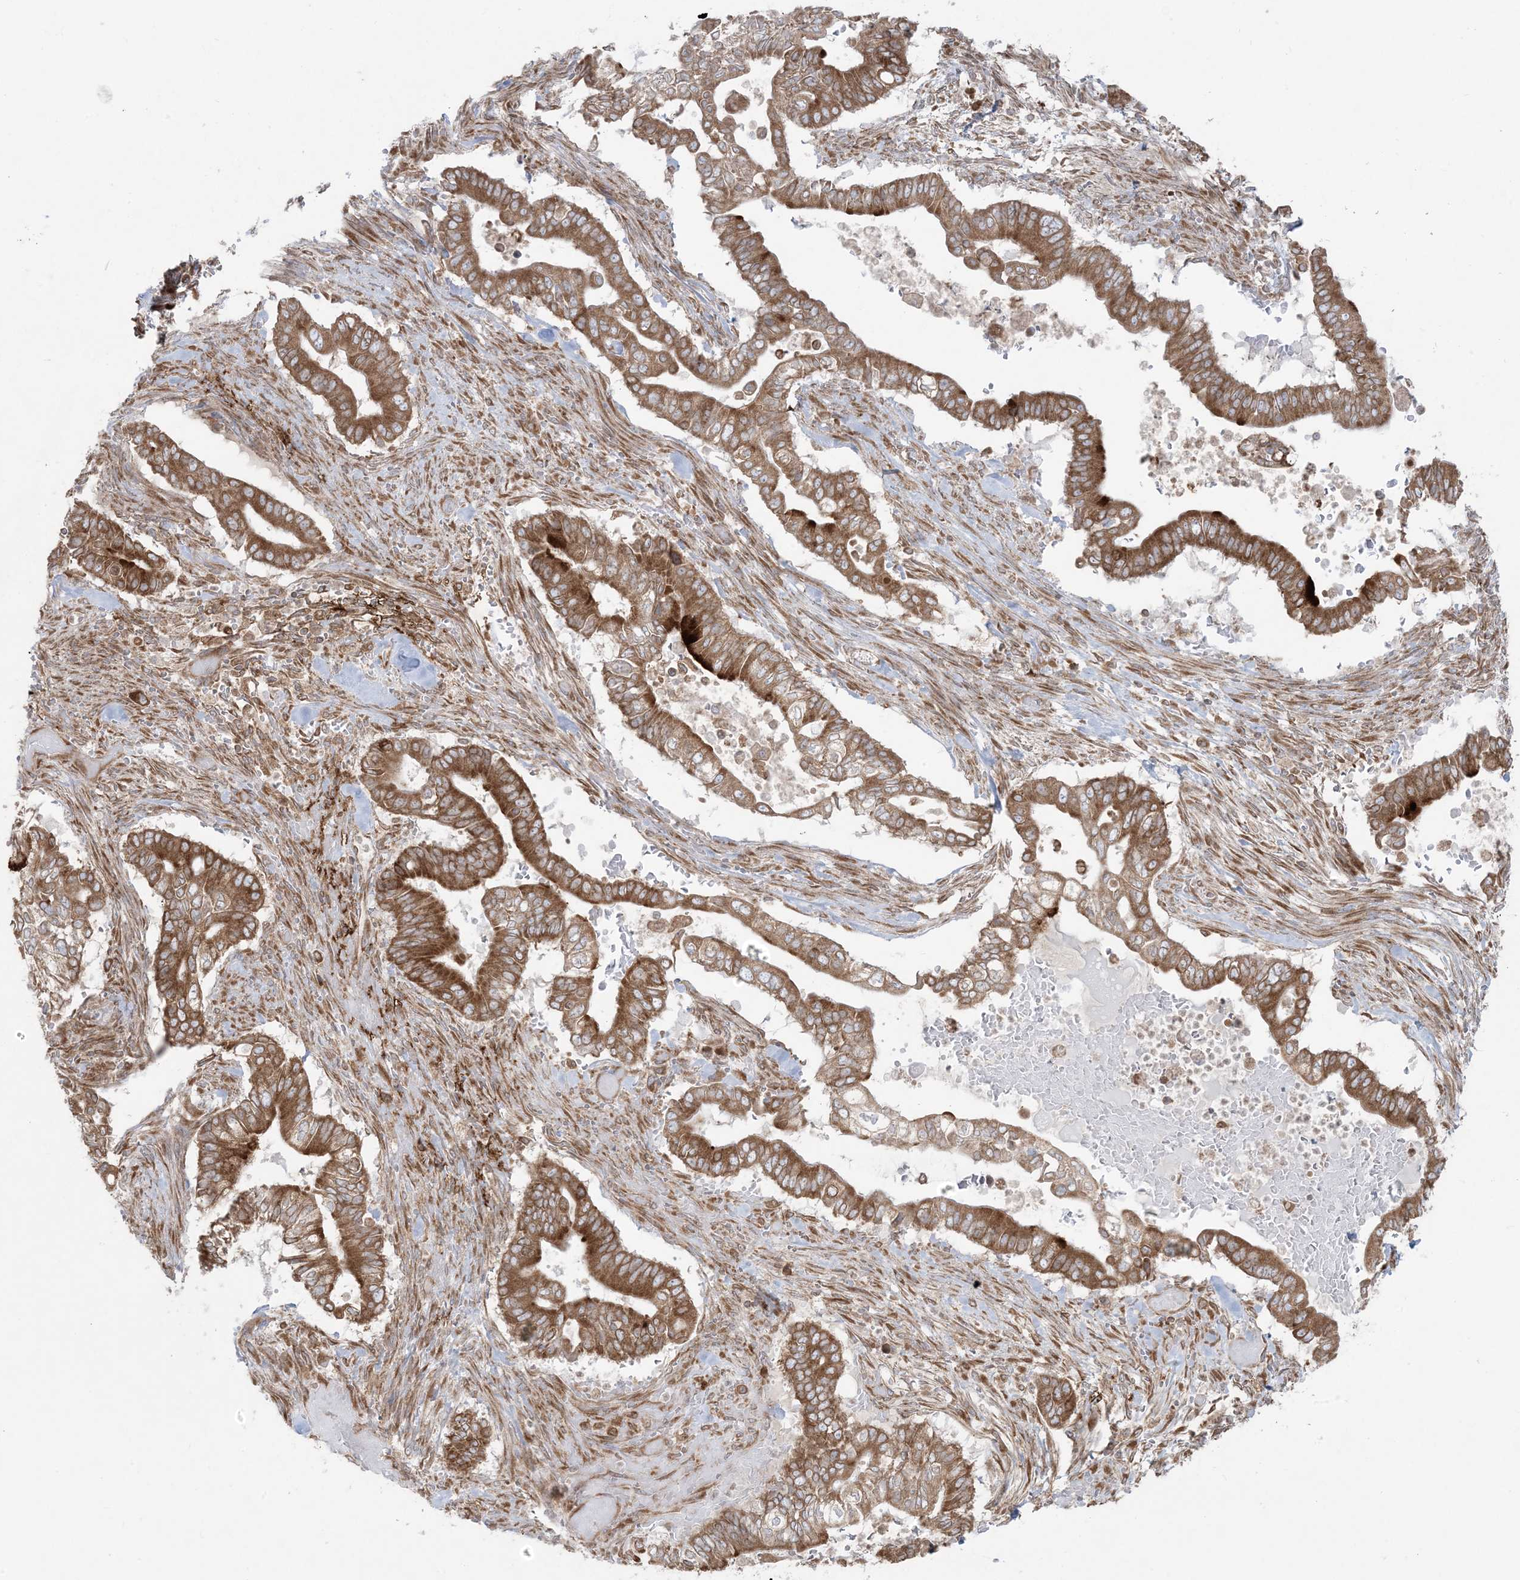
{"staining": {"intensity": "moderate", "quantity": ">75%", "location": "cytoplasmic/membranous"}, "tissue": "pancreatic cancer", "cell_type": "Tumor cells", "image_type": "cancer", "snomed": [{"axis": "morphology", "description": "Adenocarcinoma, NOS"}, {"axis": "topography", "description": "Pancreas"}], "caption": "Tumor cells reveal medium levels of moderate cytoplasmic/membranous expression in about >75% of cells in pancreatic adenocarcinoma.", "gene": "UBXN4", "patient": {"sex": "male", "age": 68}}